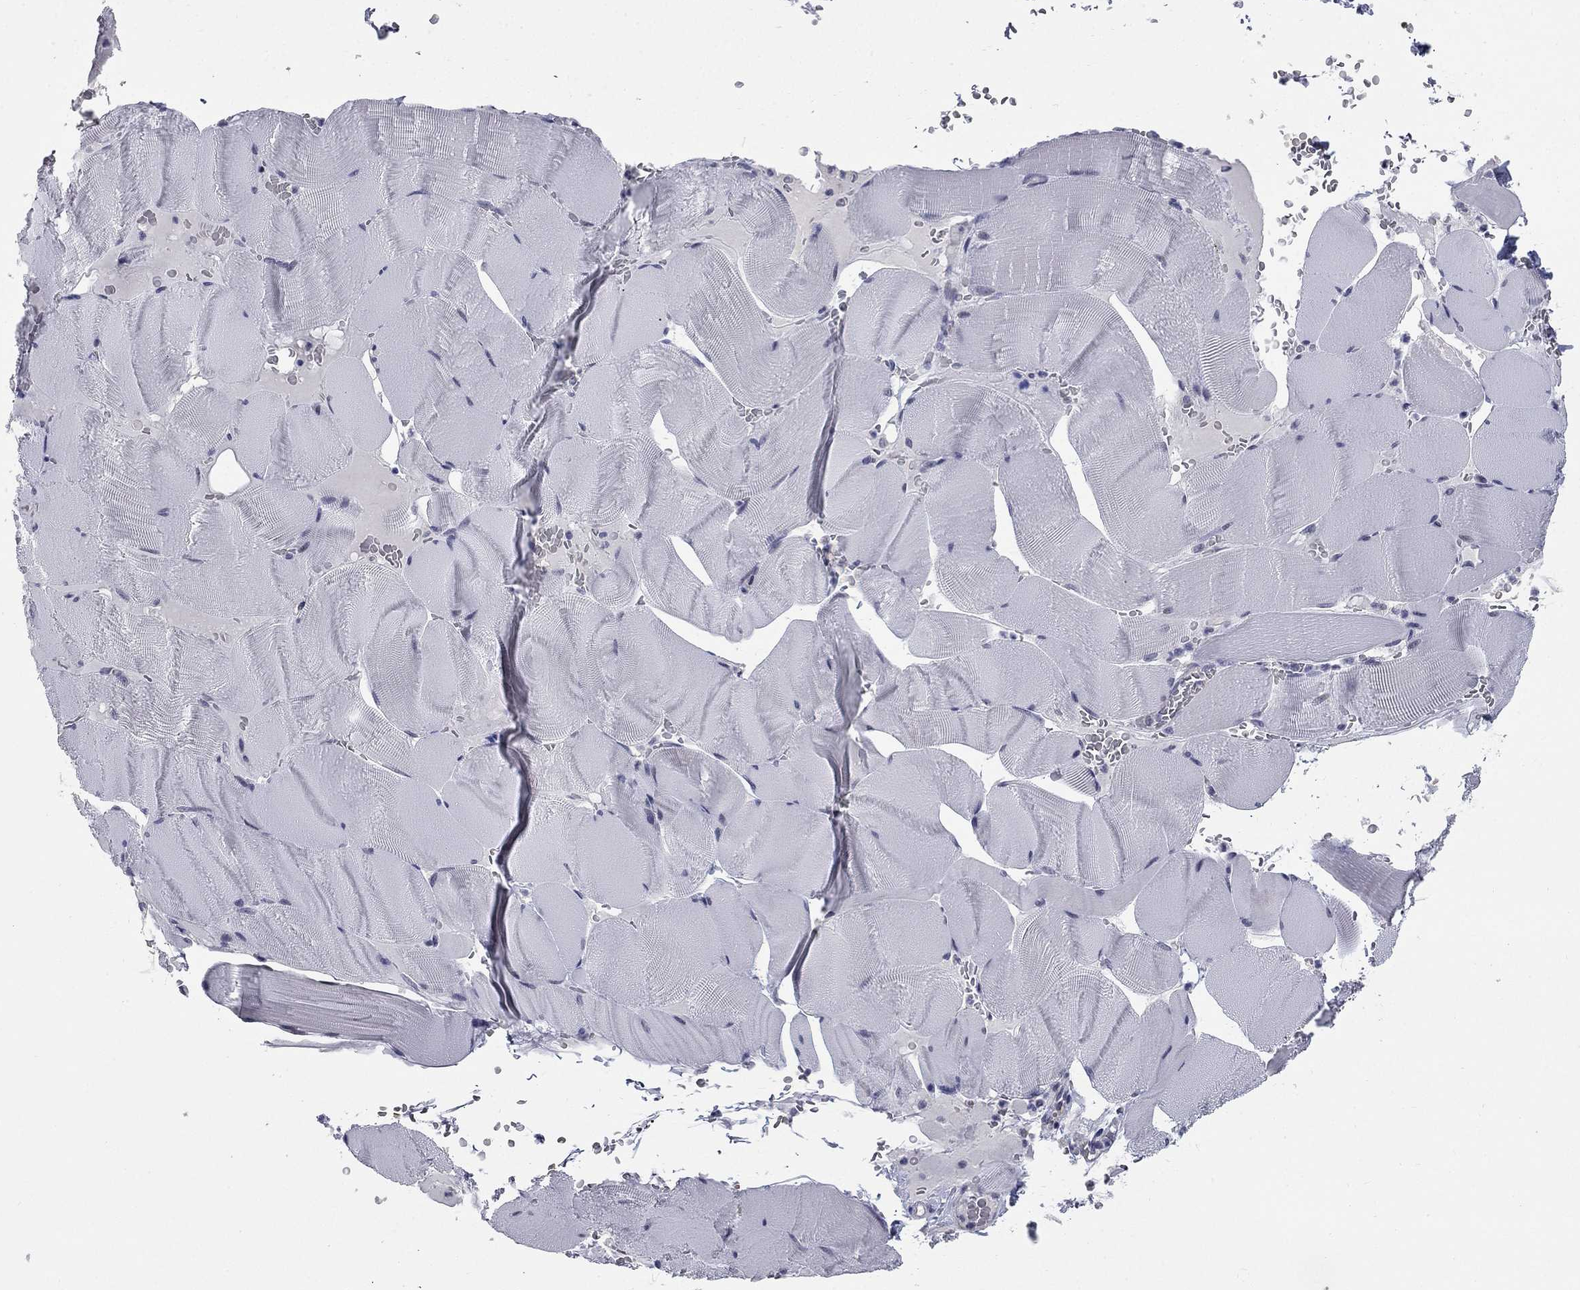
{"staining": {"intensity": "negative", "quantity": "none", "location": "none"}, "tissue": "skeletal muscle", "cell_type": "Myocytes", "image_type": "normal", "snomed": [{"axis": "morphology", "description": "Normal tissue, NOS"}, {"axis": "topography", "description": "Skeletal muscle"}], "caption": "Human skeletal muscle stained for a protein using IHC demonstrates no positivity in myocytes.", "gene": "HTR4", "patient": {"sex": "male", "age": 56}}